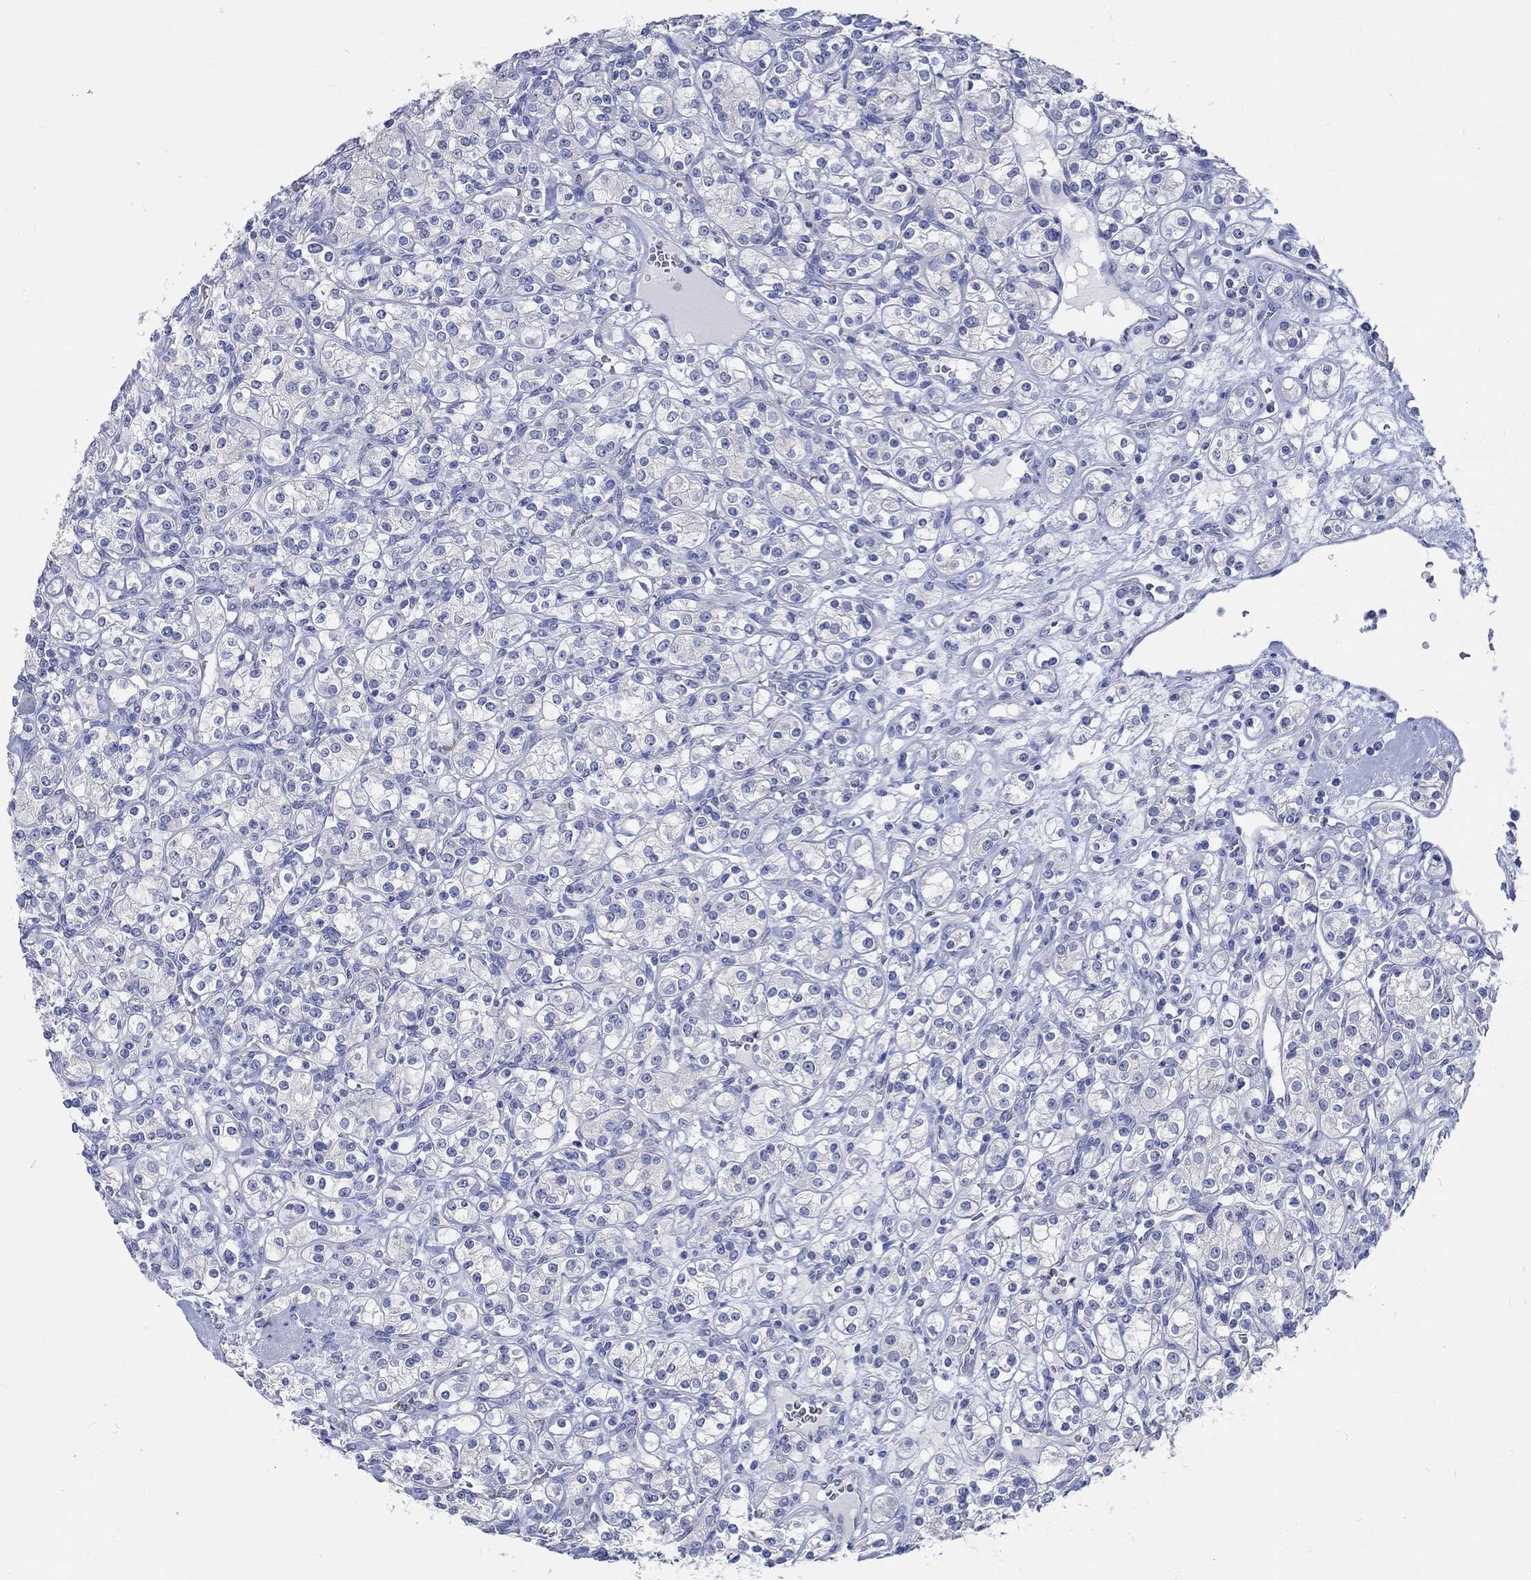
{"staining": {"intensity": "negative", "quantity": "none", "location": "none"}, "tissue": "renal cancer", "cell_type": "Tumor cells", "image_type": "cancer", "snomed": [{"axis": "morphology", "description": "Adenocarcinoma, NOS"}, {"axis": "topography", "description": "Kidney"}], "caption": "Immunohistochemistry (IHC) photomicrograph of adenocarcinoma (renal) stained for a protein (brown), which shows no staining in tumor cells.", "gene": "KCNA1", "patient": {"sex": "male", "age": 77}}